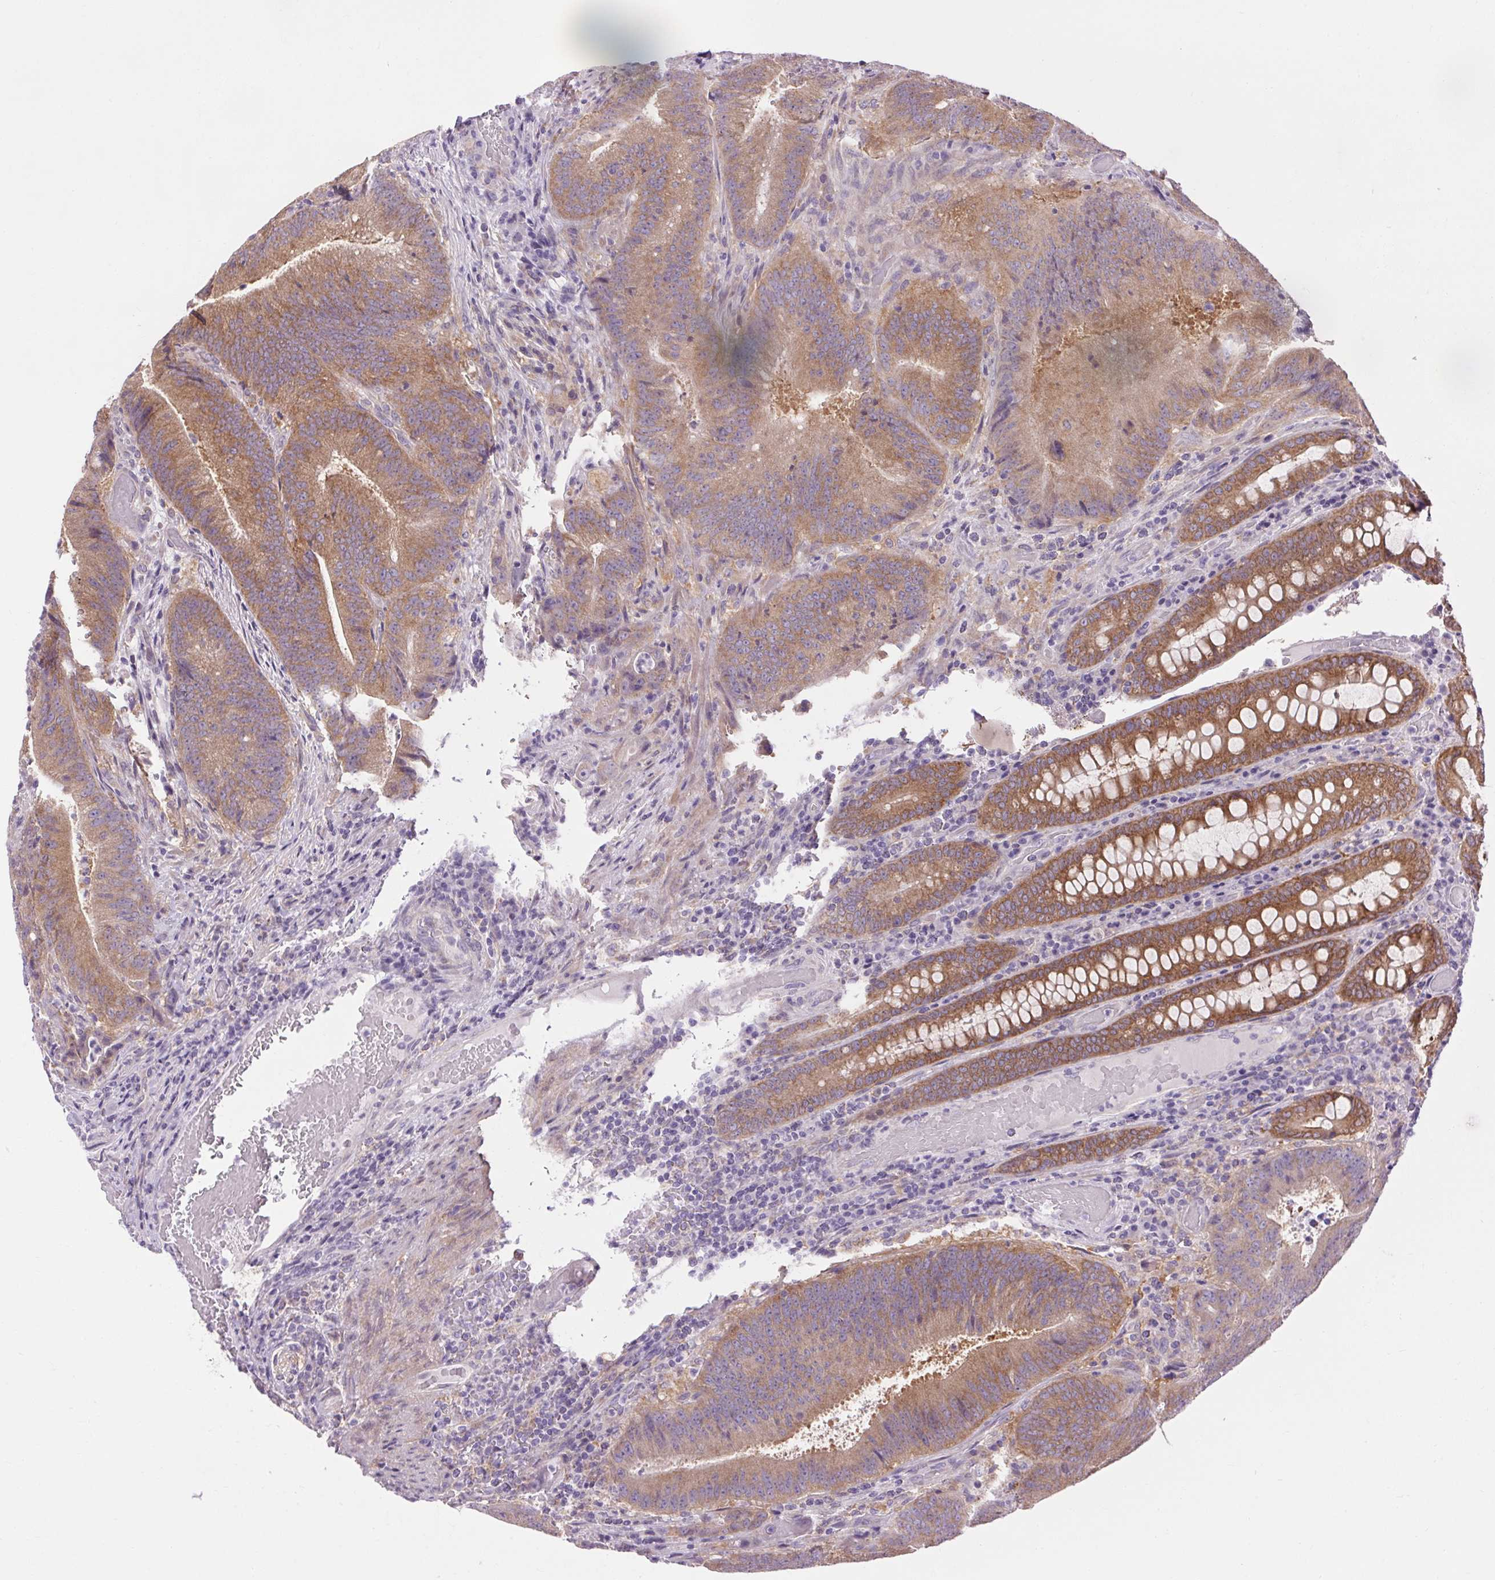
{"staining": {"intensity": "moderate", "quantity": ">75%", "location": "cytoplasmic/membranous"}, "tissue": "colorectal cancer", "cell_type": "Tumor cells", "image_type": "cancer", "snomed": [{"axis": "morphology", "description": "Adenocarcinoma, NOS"}, {"axis": "topography", "description": "Colon"}], "caption": "High-magnification brightfield microscopy of adenocarcinoma (colorectal) stained with DAB (3,3'-diaminobenzidine) (brown) and counterstained with hematoxylin (blue). tumor cells exhibit moderate cytoplasmic/membranous expression is present in about>75% of cells.", "gene": "SOWAHC", "patient": {"sex": "female", "age": 43}}